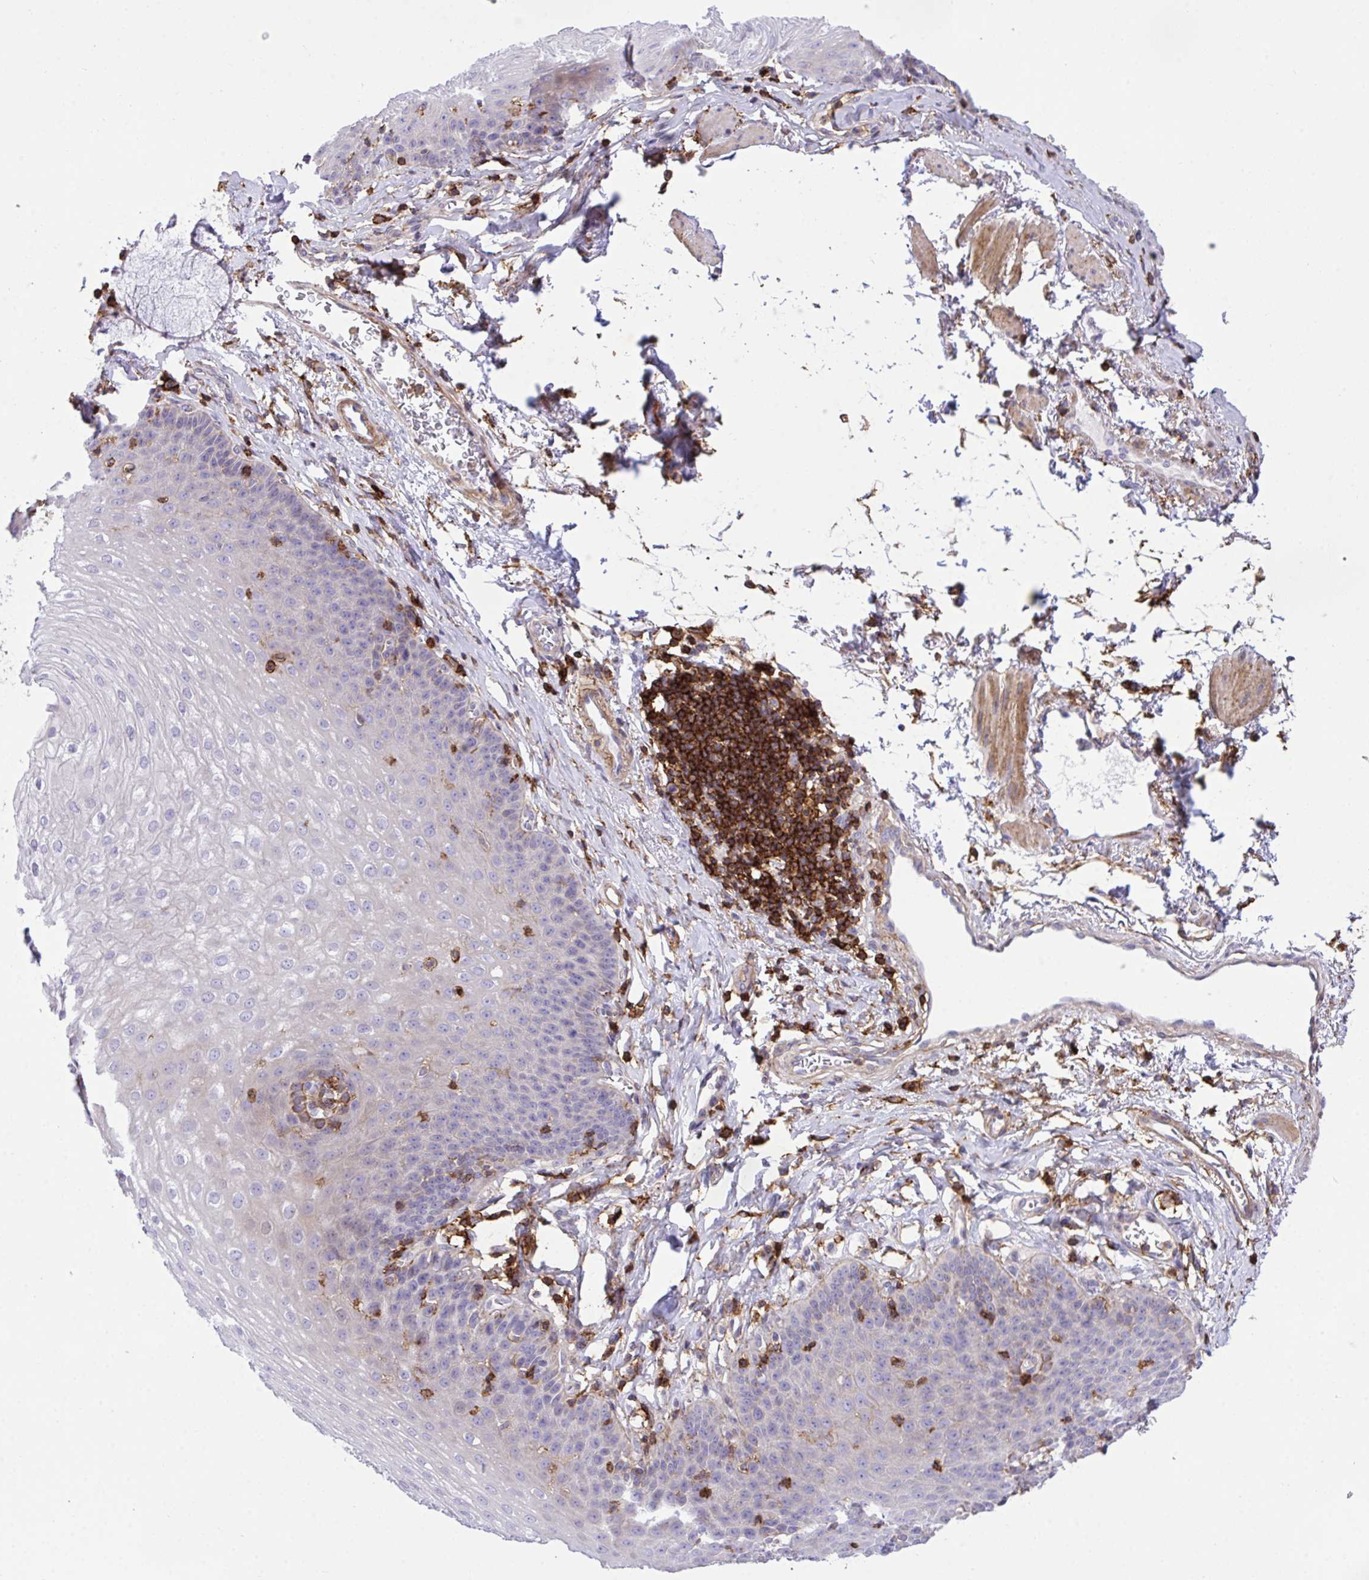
{"staining": {"intensity": "negative", "quantity": "none", "location": "none"}, "tissue": "esophagus", "cell_type": "Squamous epithelial cells", "image_type": "normal", "snomed": [{"axis": "morphology", "description": "Normal tissue, NOS"}, {"axis": "topography", "description": "Esophagus"}], "caption": "DAB (3,3'-diaminobenzidine) immunohistochemical staining of normal human esophagus displays no significant positivity in squamous epithelial cells. (IHC, brightfield microscopy, high magnification).", "gene": "ERI1", "patient": {"sex": "female", "age": 81}}